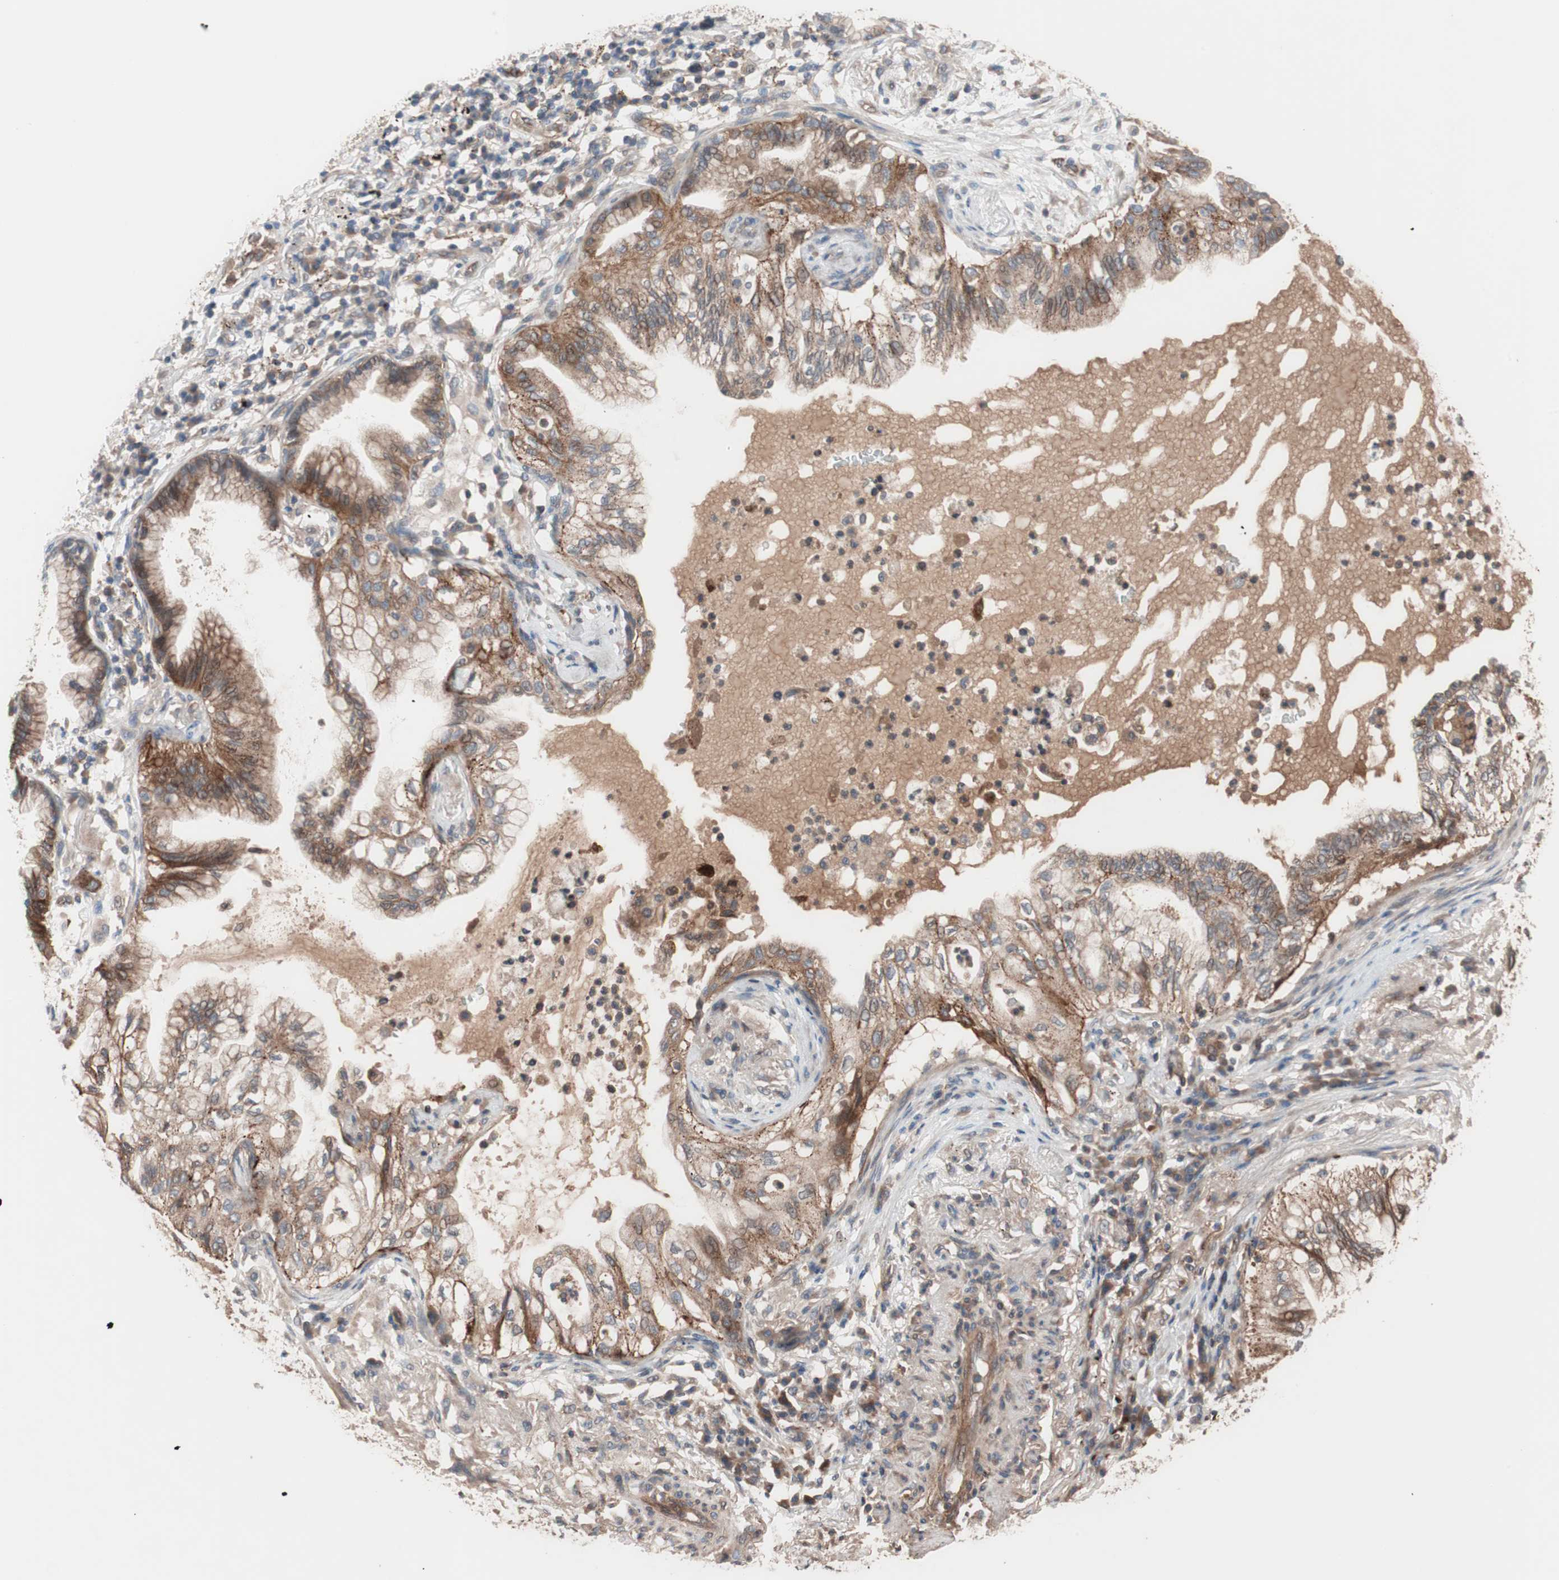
{"staining": {"intensity": "strong", "quantity": ">75%", "location": "cytoplasmic/membranous"}, "tissue": "lung cancer", "cell_type": "Tumor cells", "image_type": "cancer", "snomed": [{"axis": "morphology", "description": "Adenocarcinoma, NOS"}, {"axis": "topography", "description": "Lung"}], "caption": "DAB (3,3'-diaminobenzidine) immunohistochemical staining of human adenocarcinoma (lung) displays strong cytoplasmic/membranous protein positivity in approximately >75% of tumor cells.", "gene": "SDC4", "patient": {"sex": "female", "age": 70}}